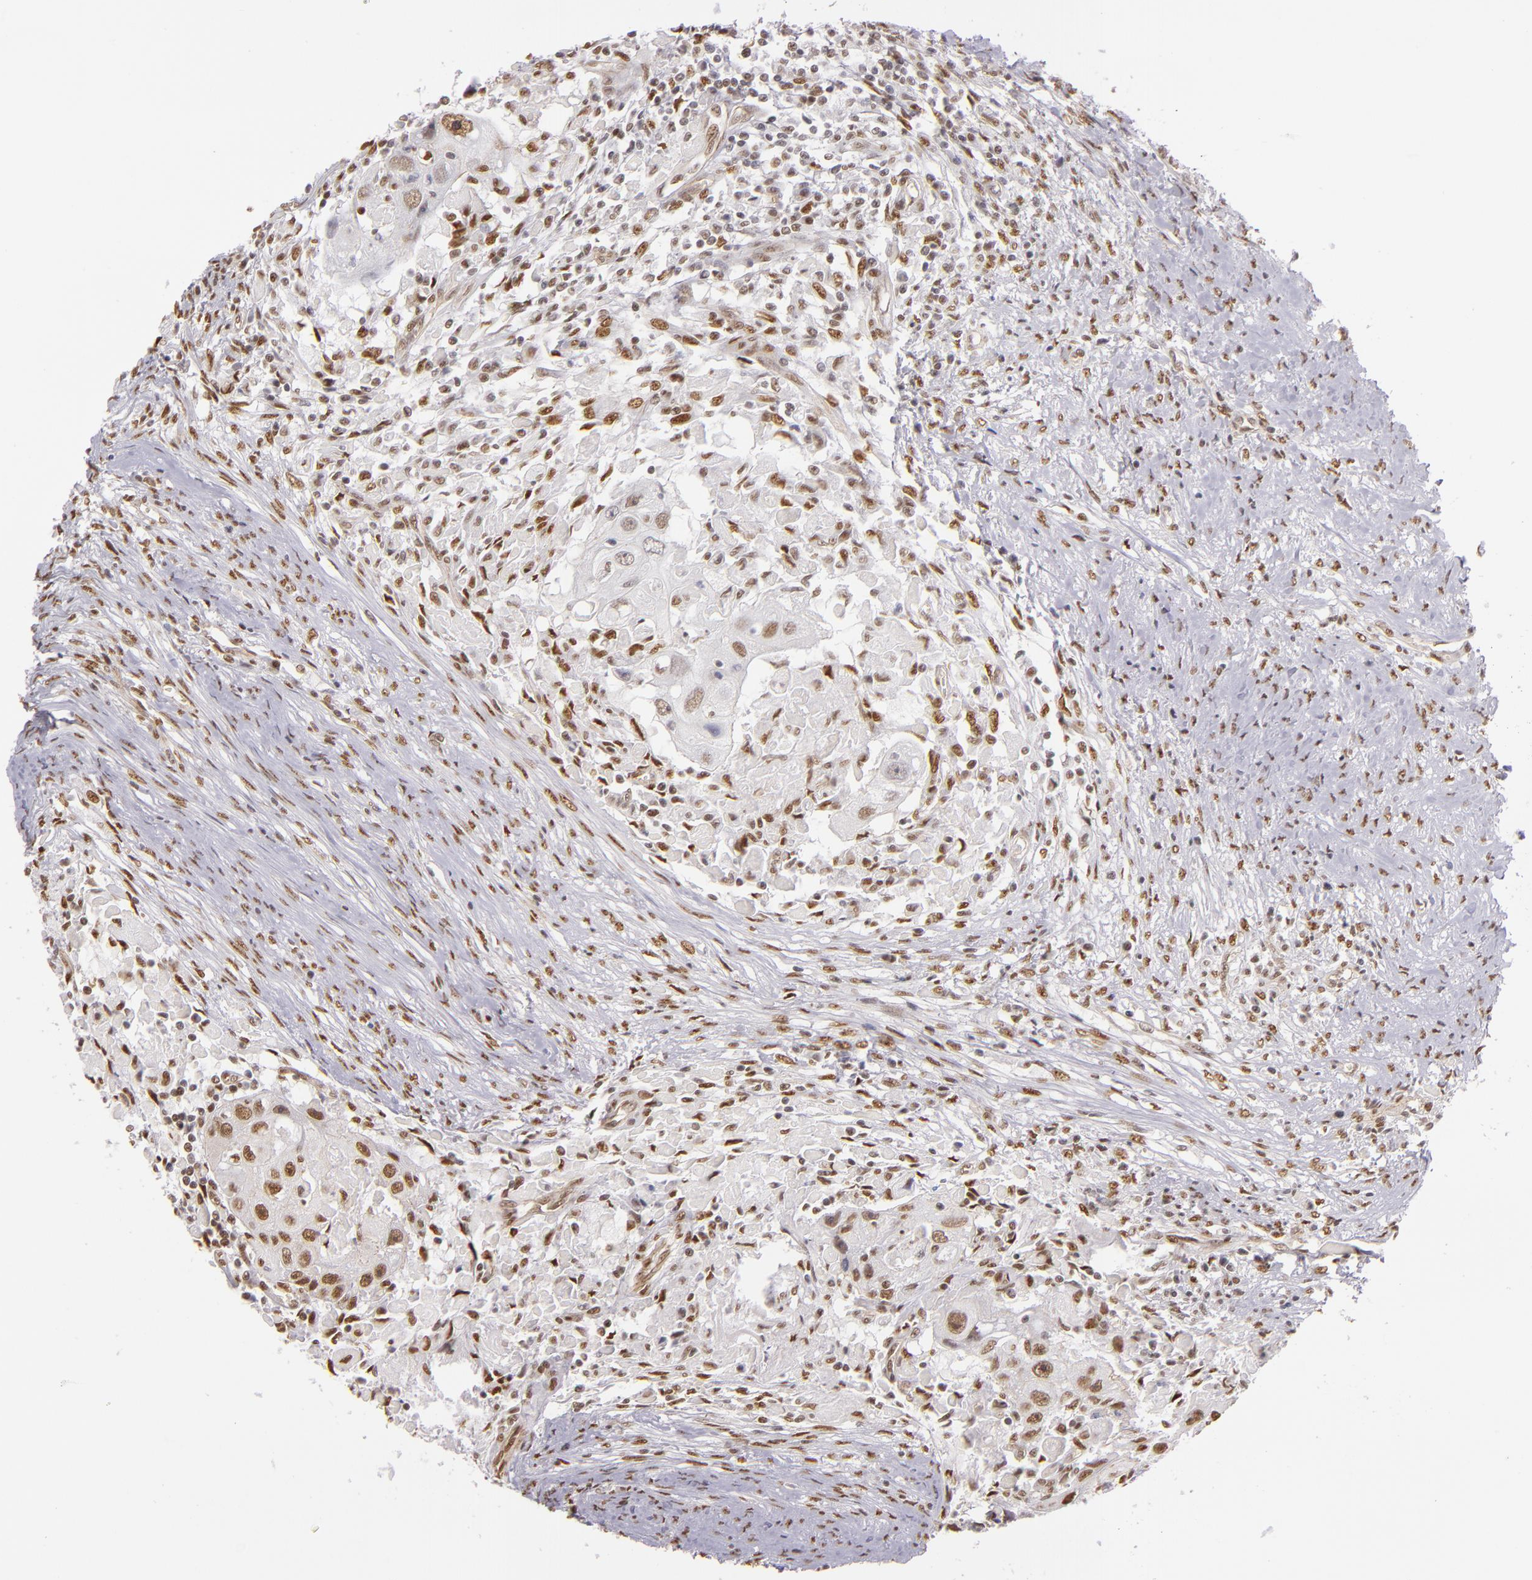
{"staining": {"intensity": "moderate", "quantity": ">75%", "location": "nuclear"}, "tissue": "head and neck cancer", "cell_type": "Tumor cells", "image_type": "cancer", "snomed": [{"axis": "morphology", "description": "Squamous cell carcinoma, NOS"}, {"axis": "topography", "description": "Head-Neck"}], "caption": "This is a histology image of immunohistochemistry (IHC) staining of head and neck cancer, which shows moderate positivity in the nuclear of tumor cells.", "gene": "NCOR2", "patient": {"sex": "male", "age": 64}}